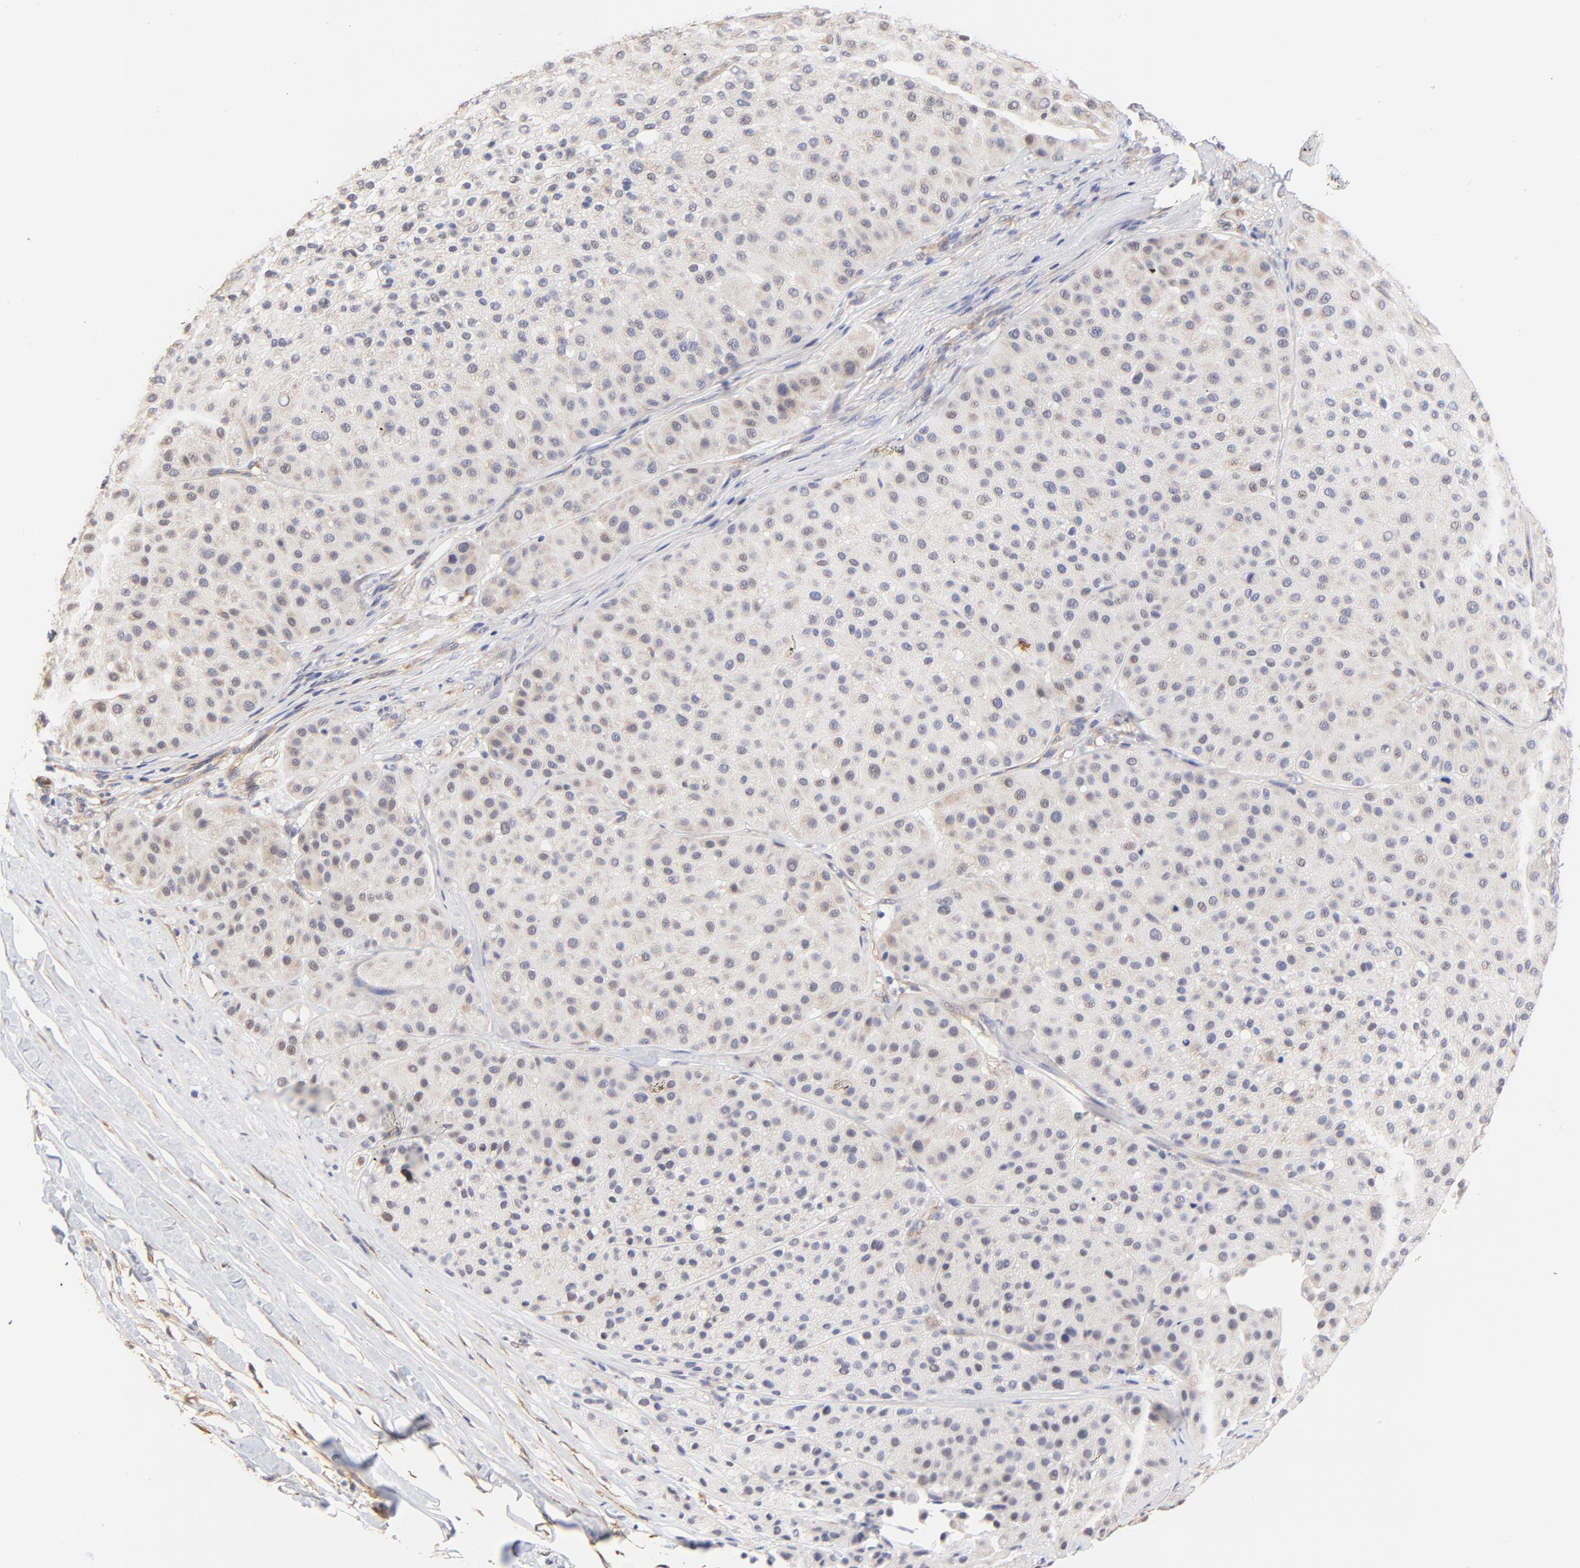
{"staining": {"intensity": "weak", "quantity": "25%-75%", "location": "cytoplasmic/membranous"}, "tissue": "melanoma", "cell_type": "Tumor cells", "image_type": "cancer", "snomed": [{"axis": "morphology", "description": "Normal tissue, NOS"}, {"axis": "morphology", "description": "Malignant melanoma, Metastatic site"}, {"axis": "topography", "description": "Skin"}], "caption": "Tumor cells reveal low levels of weak cytoplasmic/membranous expression in about 25%-75% of cells in melanoma. (DAB IHC, brown staining for protein, blue staining for nuclei).", "gene": "PTK7", "patient": {"sex": "male", "age": 41}}